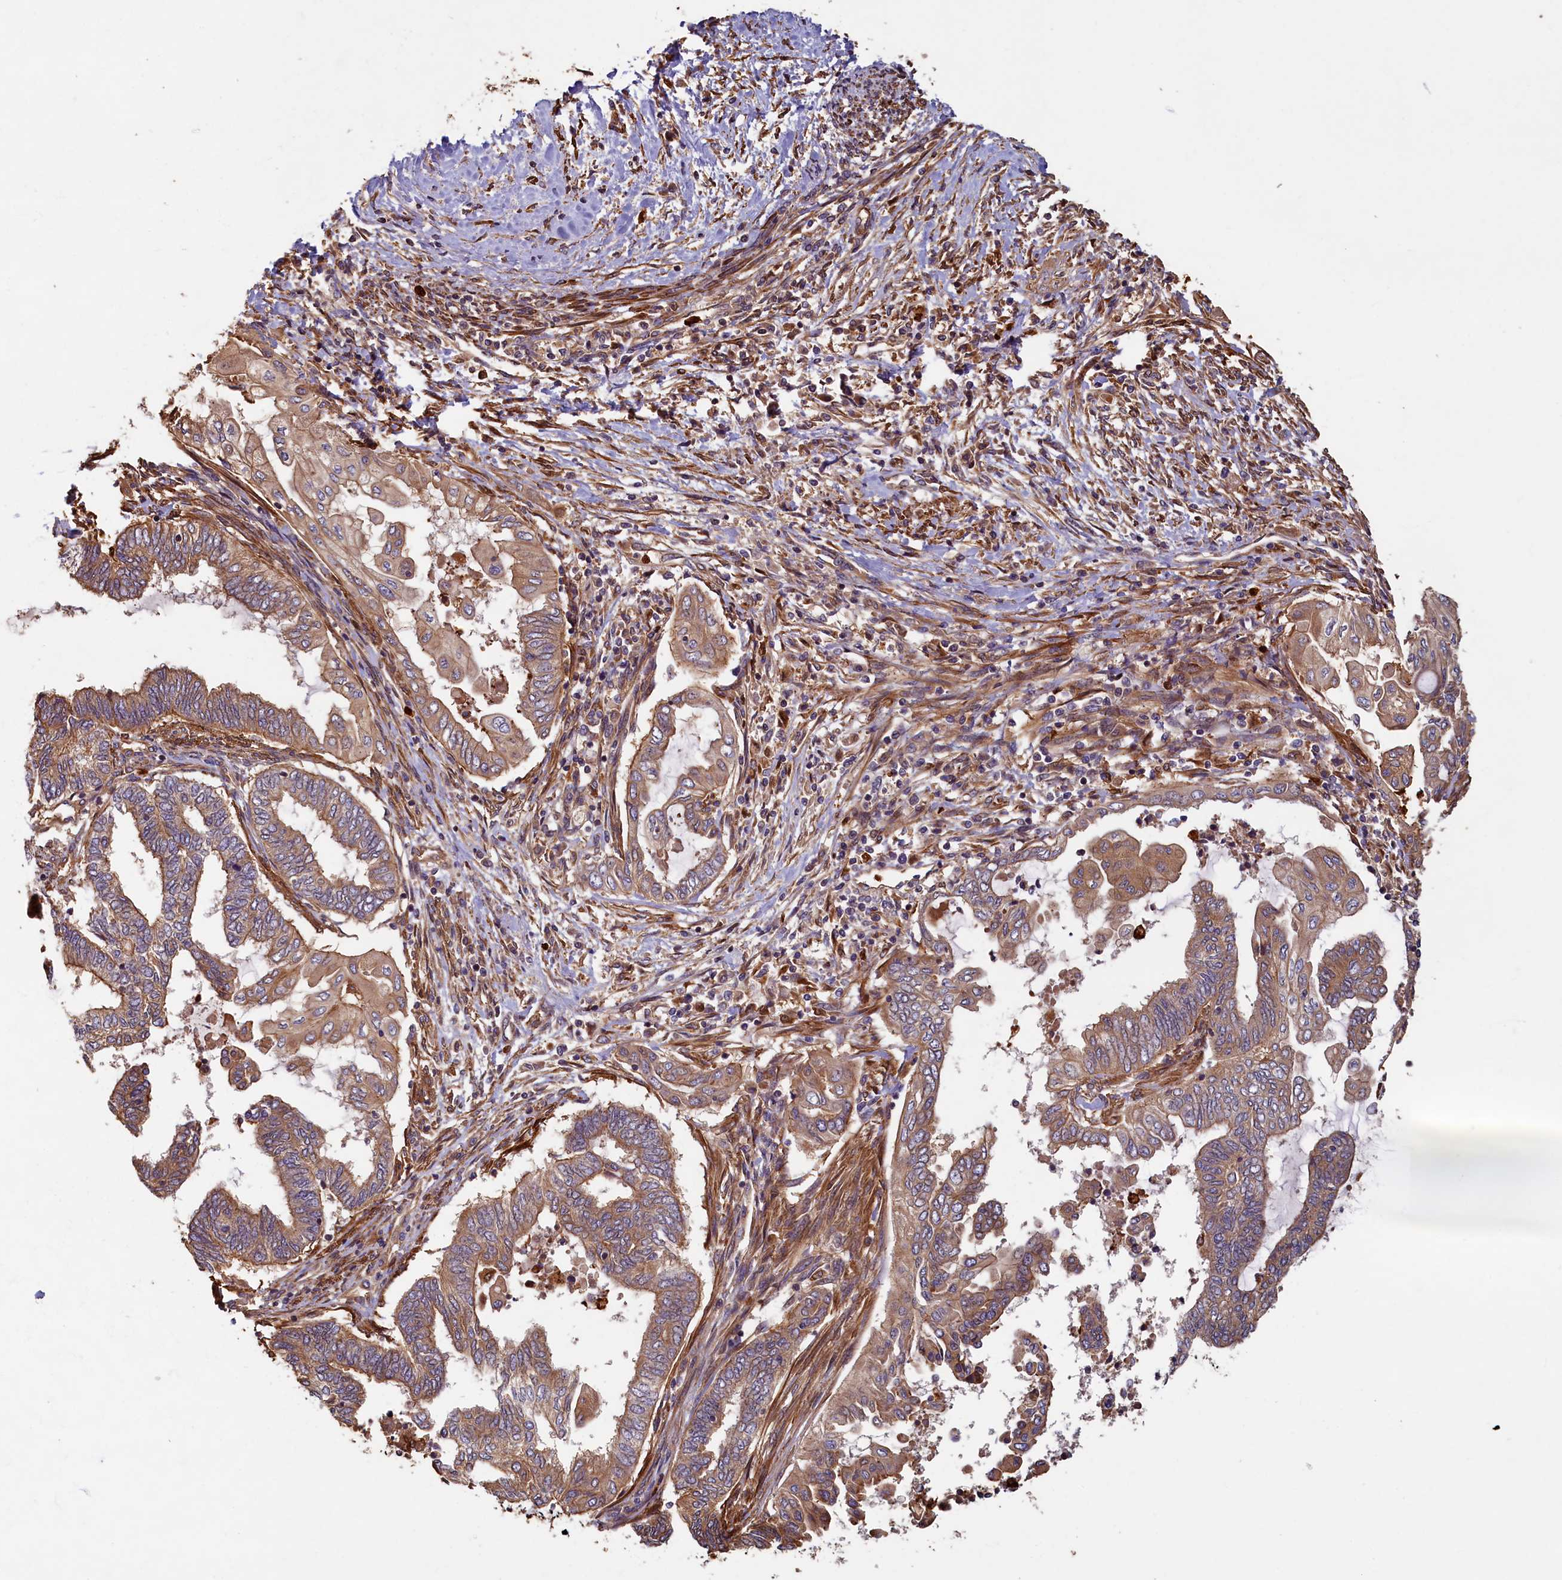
{"staining": {"intensity": "moderate", "quantity": ">75%", "location": "cytoplasmic/membranous"}, "tissue": "endometrial cancer", "cell_type": "Tumor cells", "image_type": "cancer", "snomed": [{"axis": "morphology", "description": "Adenocarcinoma, NOS"}, {"axis": "topography", "description": "Uterus"}, {"axis": "topography", "description": "Endometrium"}], "caption": "A brown stain shows moderate cytoplasmic/membranous positivity of a protein in human endometrial adenocarcinoma tumor cells.", "gene": "CCDC102B", "patient": {"sex": "female", "age": 70}}